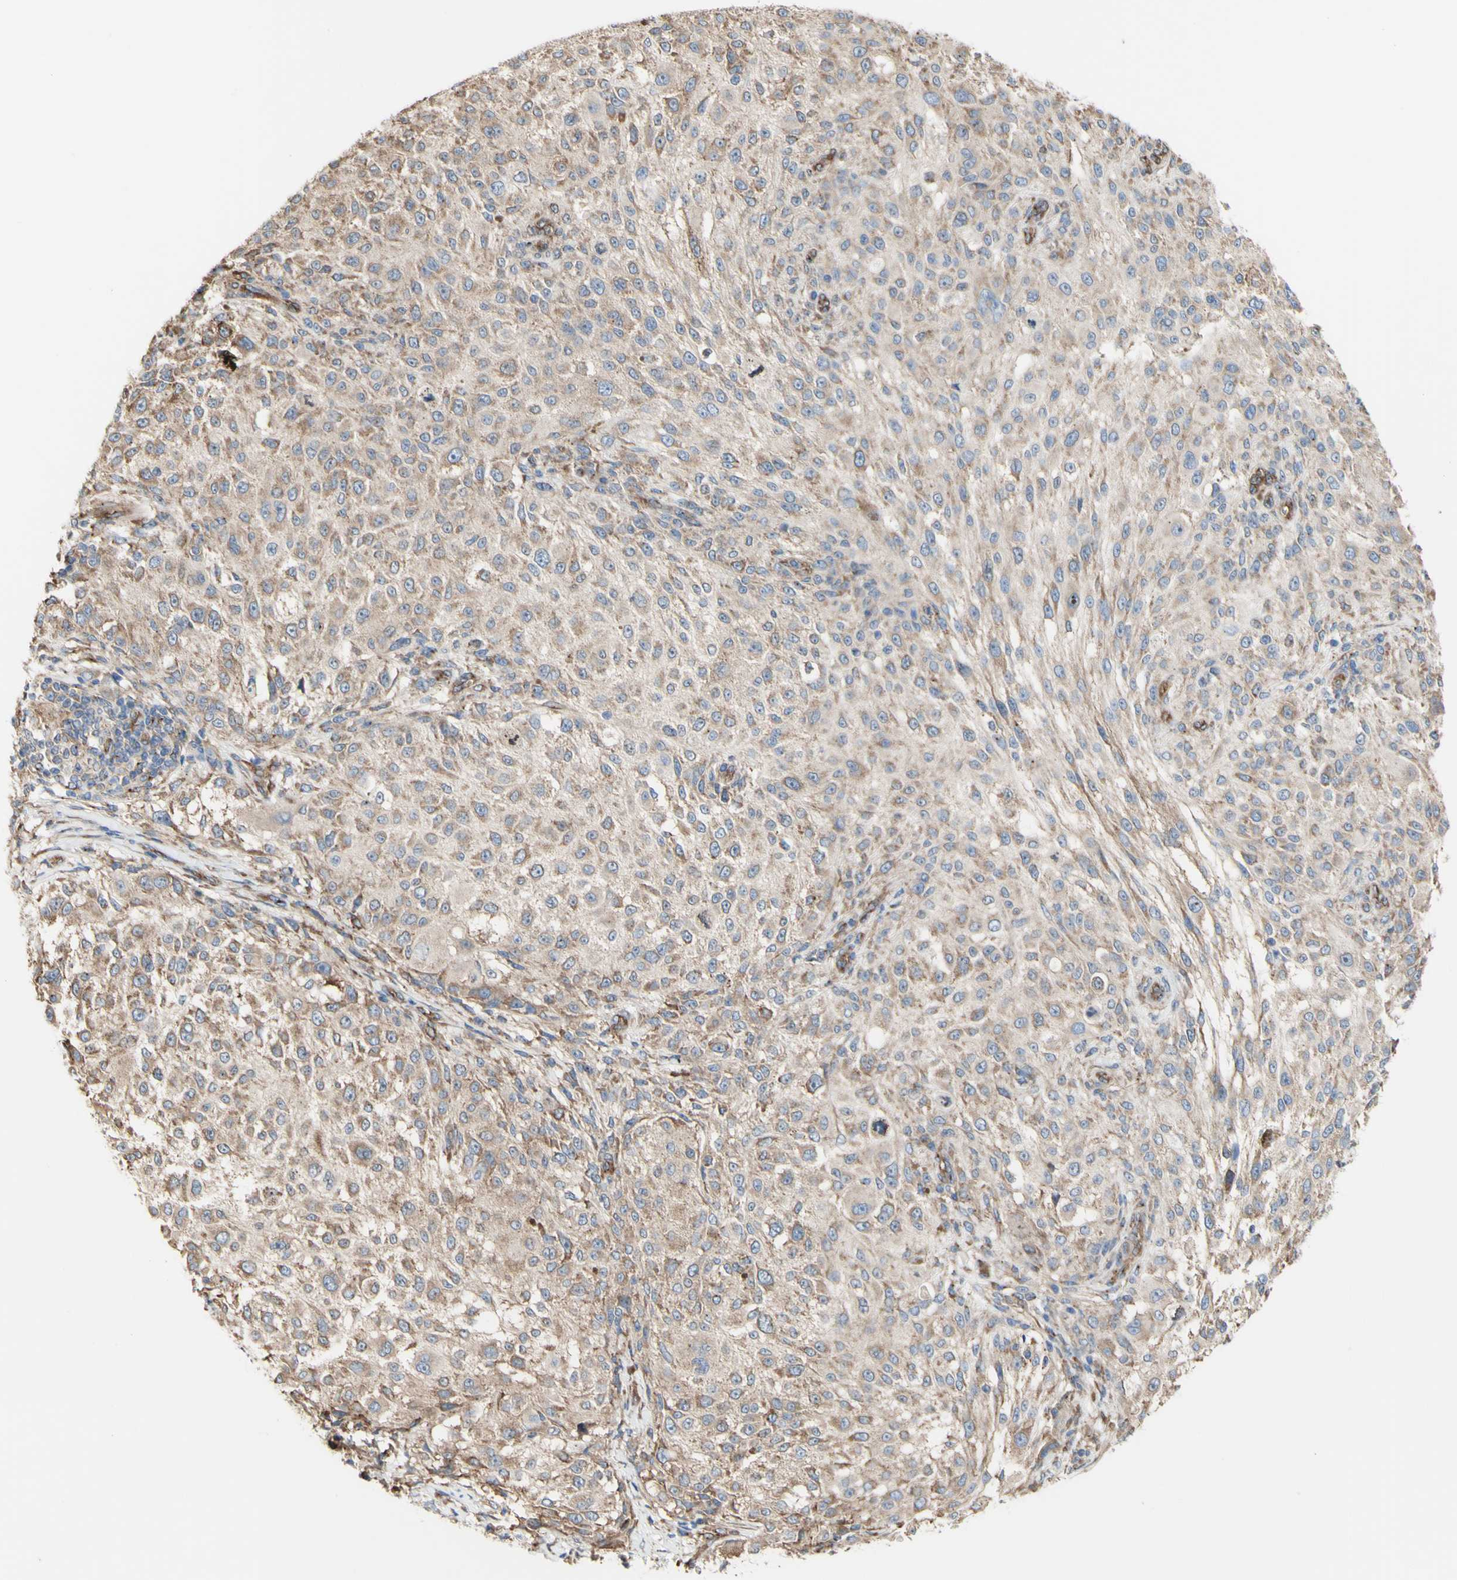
{"staining": {"intensity": "moderate", "quantity": ">75%", "location": "cytoplasmic/membranous"}, "tissue": "melanoma", "cell_type": "Tumor cells", "image_type": "cancer", "snomed": [{"axis": "morphology", "description": "Necrosis, NOS"}, {"axis": "morphology", "description": "Malignant melanoma, NOS"}, {"axis": "topography", "description": "Skin"}], "caption": "The immunohistochemical stain shows moderate cytoplasmic/membranous expression in tumor cells of malignant melanoma tissue.", "gene": "LRIG3", "patient": {"sex": "female", "age": 87}}